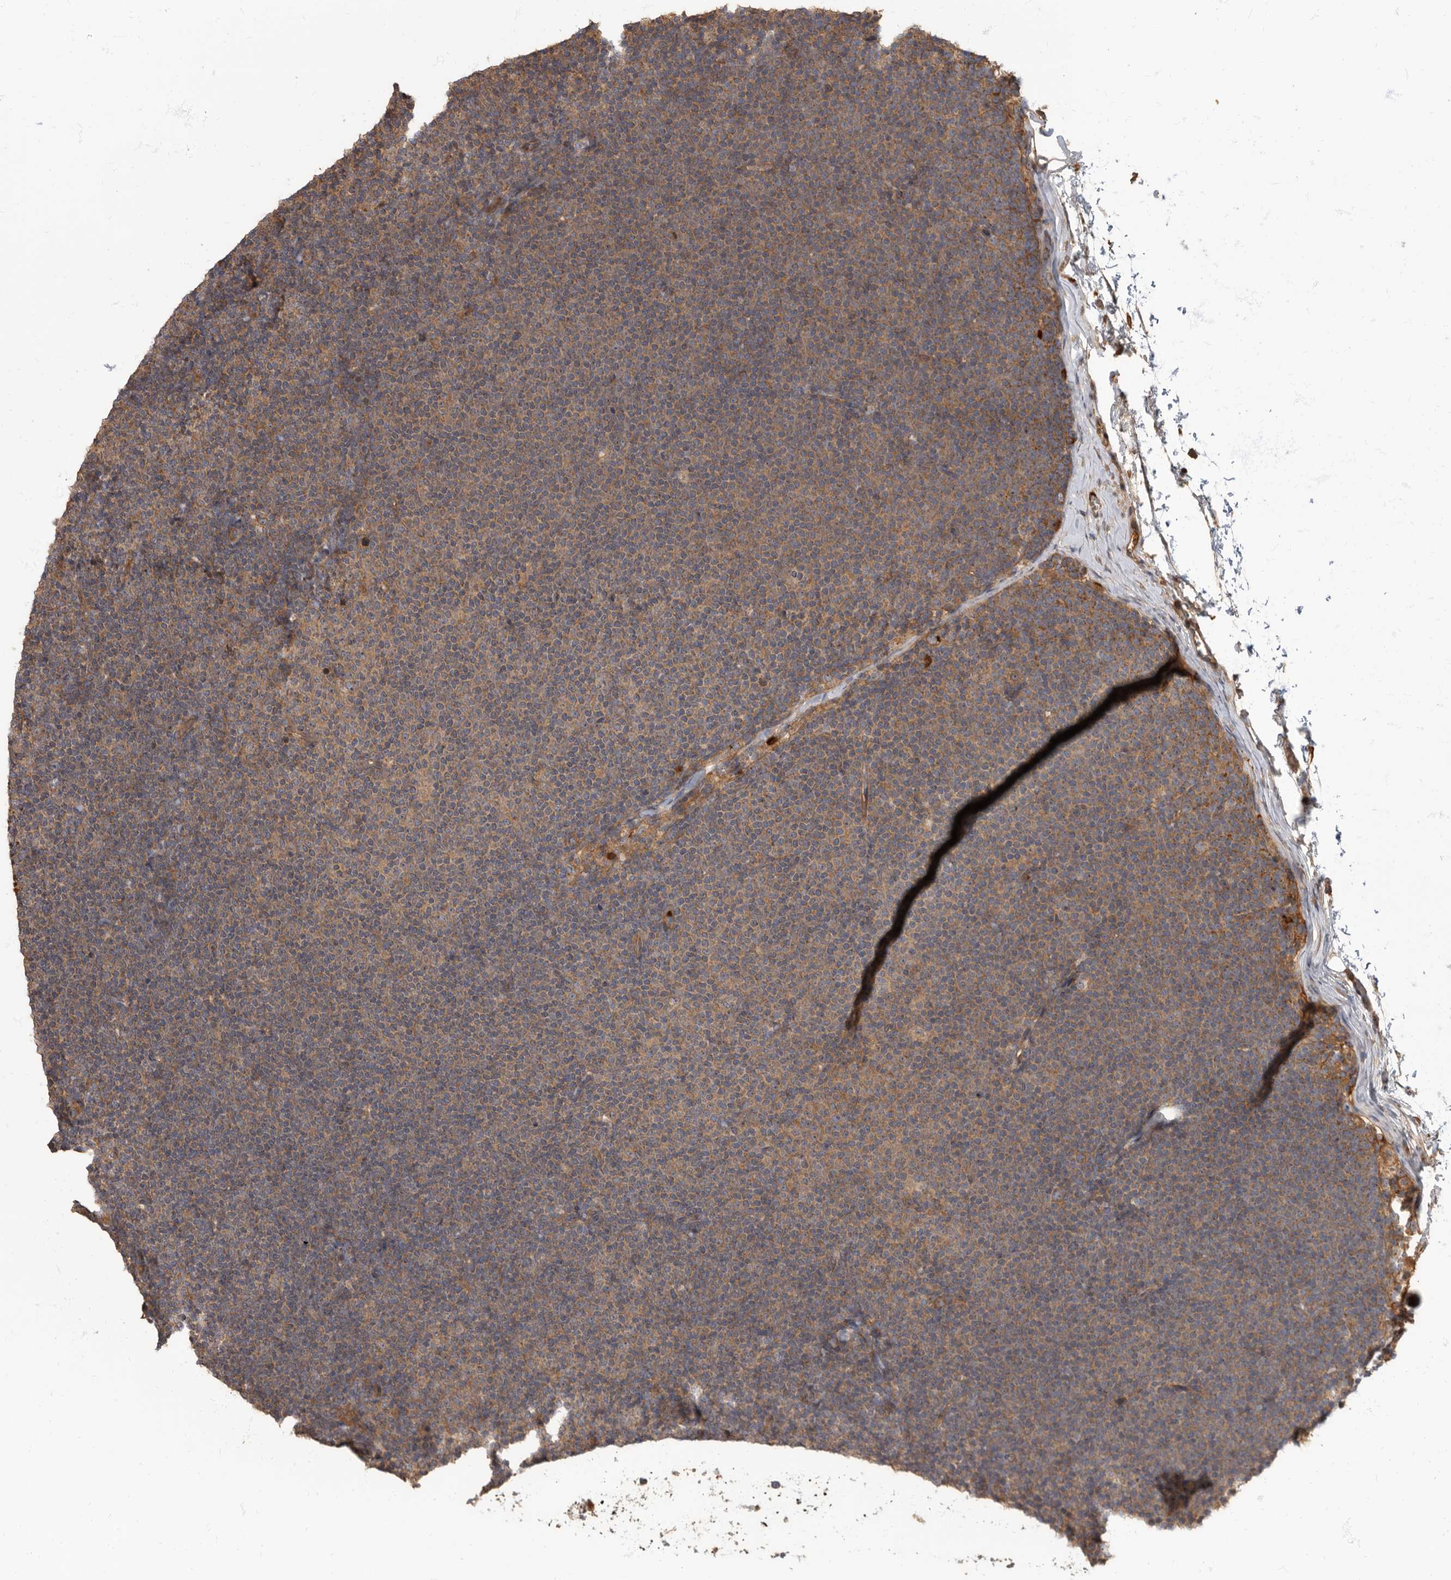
{"staining": {"intensity": "moderate", "quantity": ">75%", "location": "cytoplasmic/membranous"}, "tissue": "lymphoma", "cell_type": "Tumor cells", "image_type": "cancer", "snomed": [{"axis": "morphology", "description": "Malignant lymphoma, non-Hodgkin's type, Low grade"}, {"axis": "topography", "description": "Lymph node"}], "caption": "Immunohistochemical staining of malignant lymphoma, non-Hodgkin's type (low-grade) displays medium levels of moderate cytoplasmic/membranous staining in approximately >75% of tumor cells.", "gene": "DAAM1", "patient": {"sex": "female", "age": 53}}